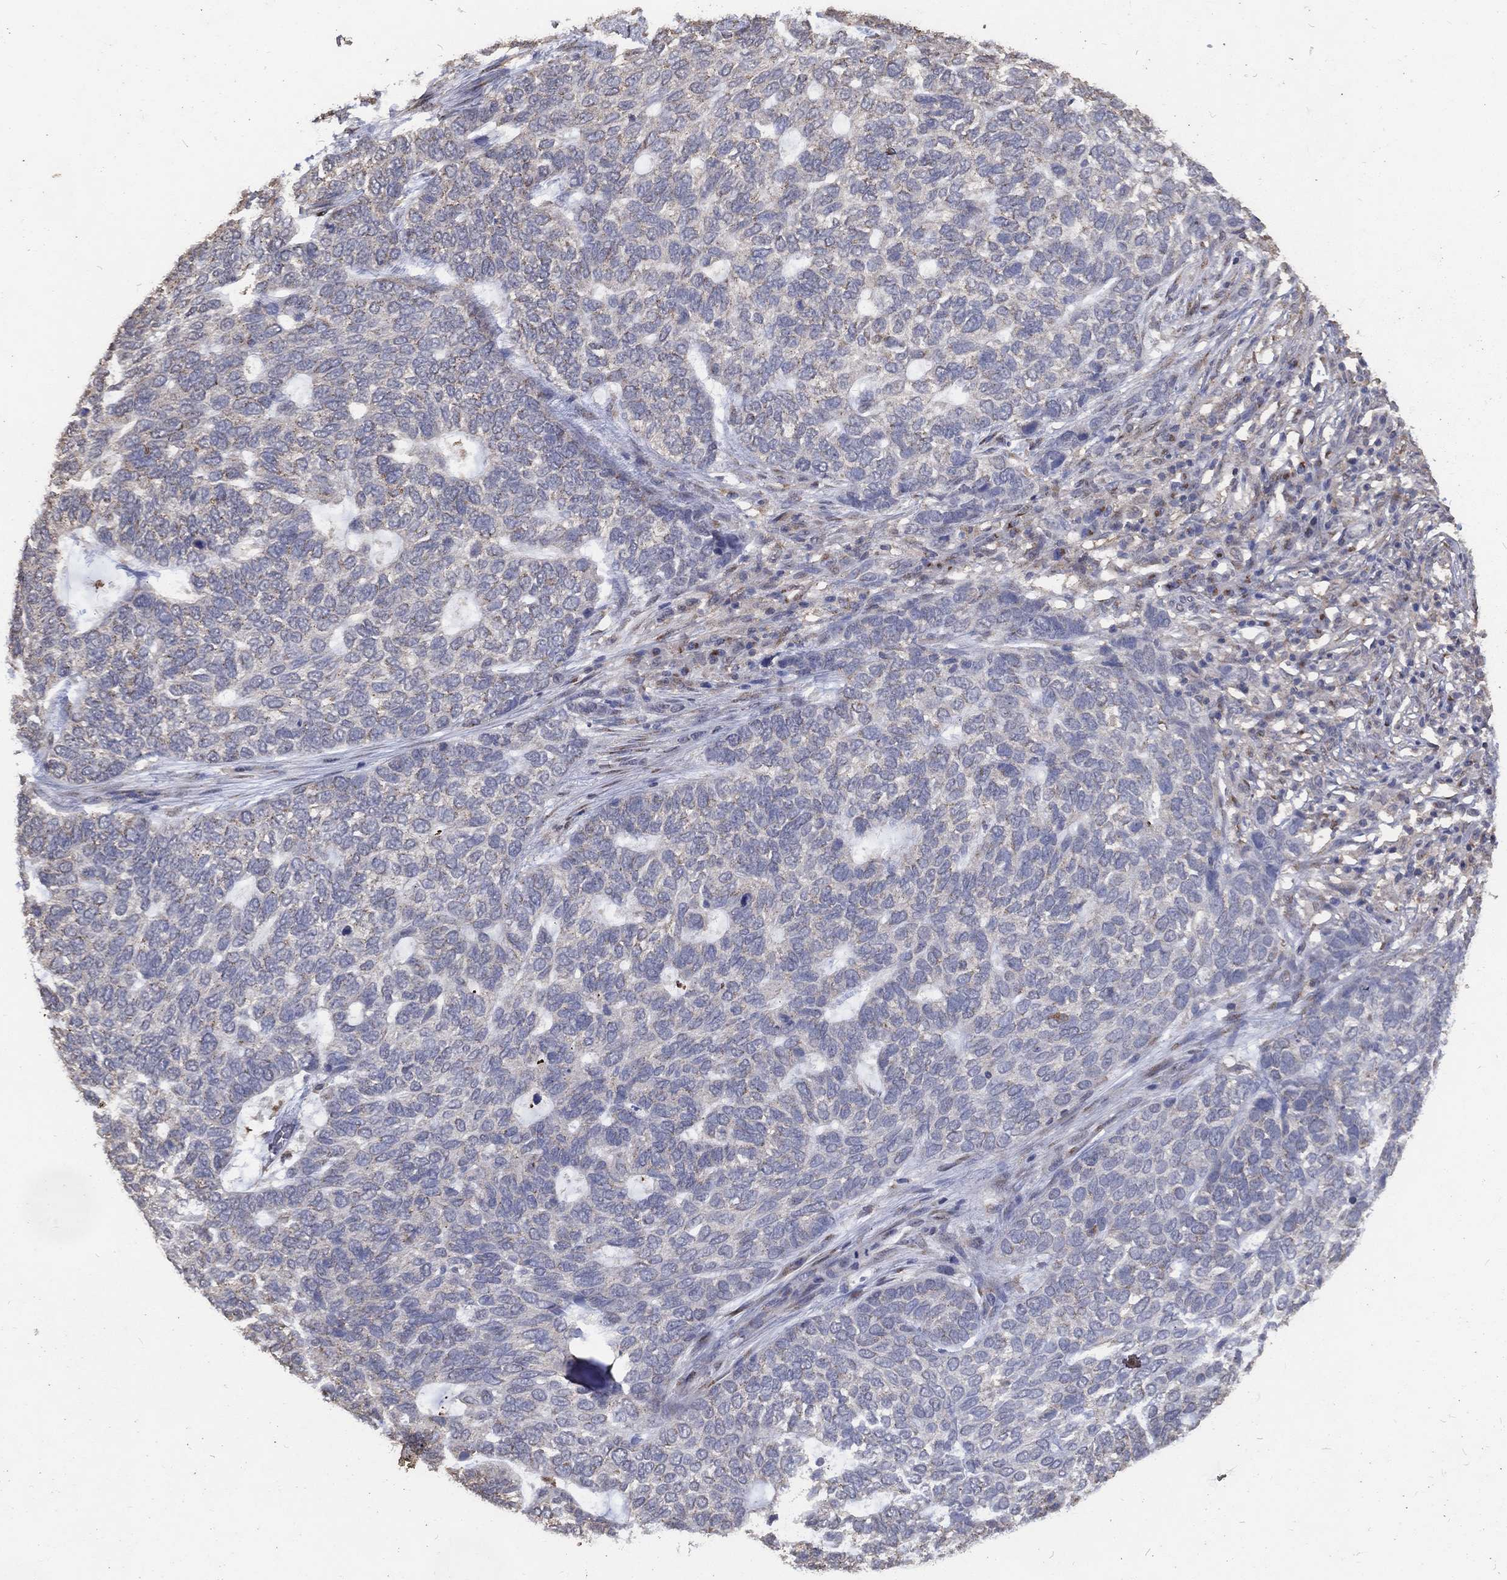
{"staining": {"intensity": "weak", "quantity": "25%-75%", "location": "cytoplasmic/membranous"}, "tissue": "skin cancer", "cell_type": "Tumor cells", "image_type": "cancer", "snomed": [{"axis": "morphology", "description": "Basal cell carcinoma"}, {"axis": "topography", "description": "Skin"}], "caption": "Protein expression analysis of skin cancer (basal cell carcinoma) shows weak cytoplasmic/membranous expression in about 25%-75% of tumor cells.", "gene": "GPR183", "patient": {"sex": "female", "age": 65}}